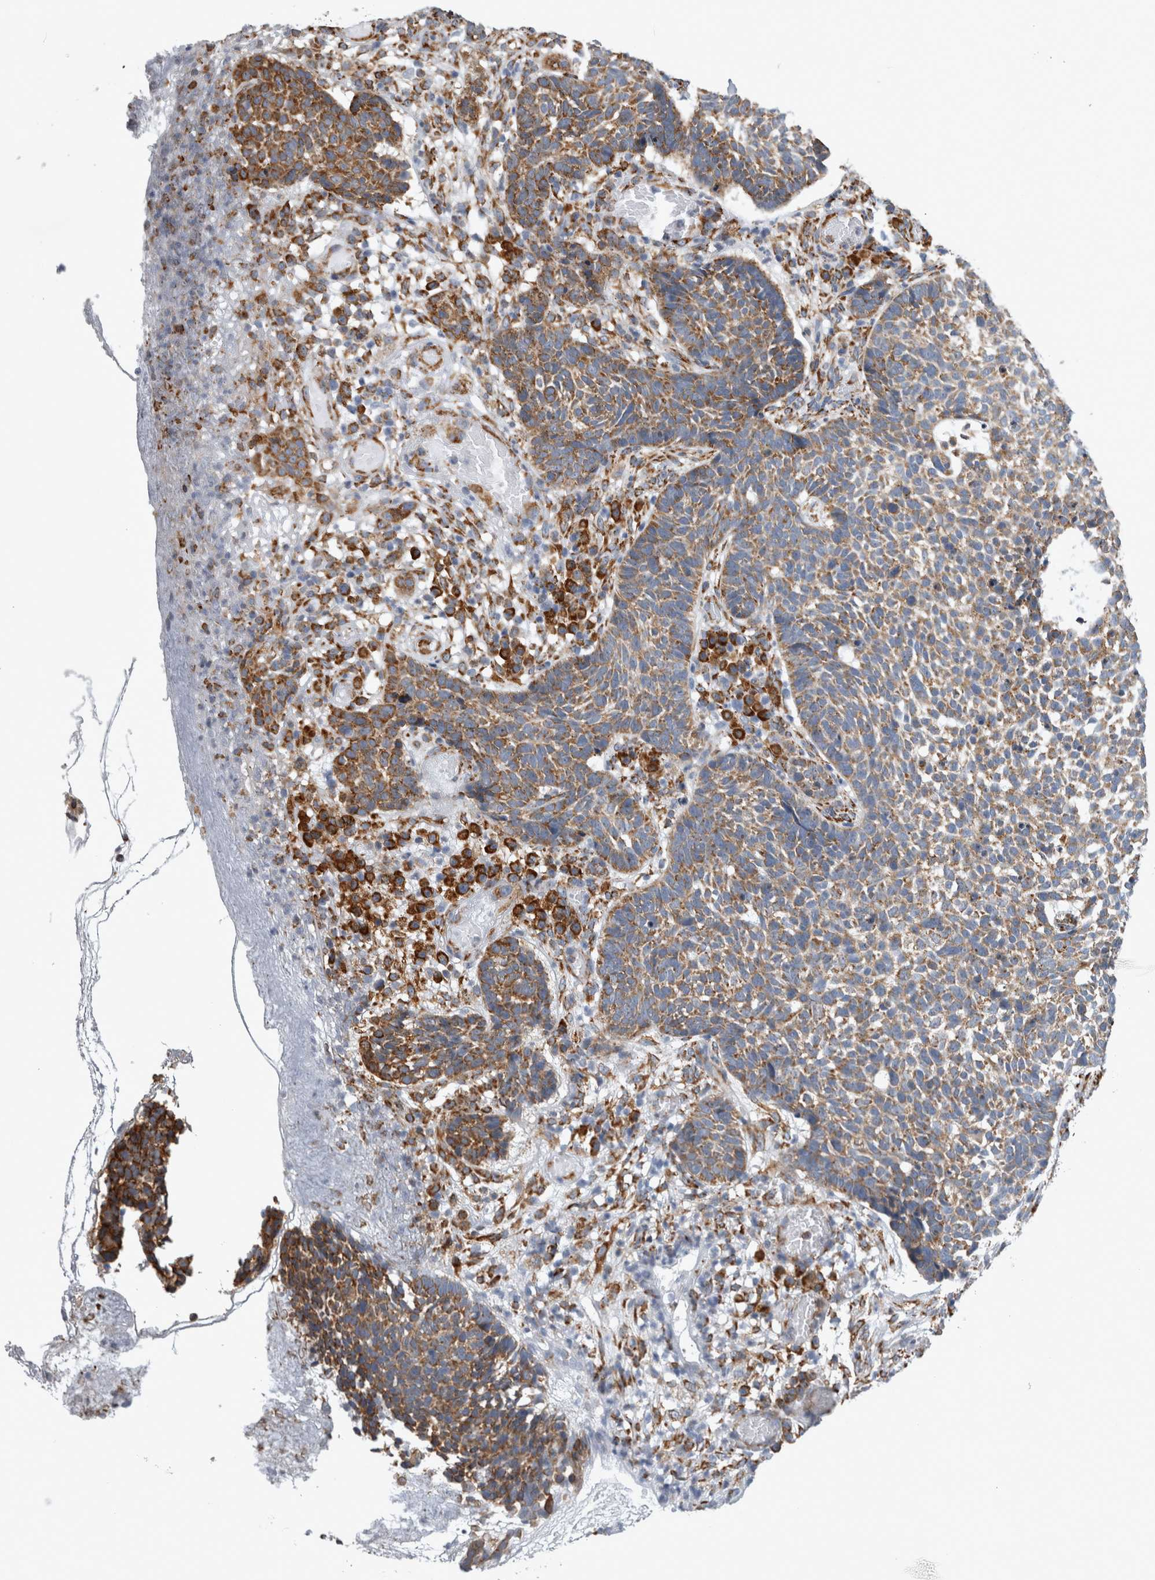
{"staining": {"intensity": "moderate", "quantity": ">75%", "location": "cytoplasmic/membranous"}, "tissue": "skin cancer", "cell_type": "Tumor cells", "image_type": "cancer", "snomed": [{"axis": "morphology", "description": "Basal cell carcinoma"}, {"axis": "topography", "description": "Skin"}], "caption": "There is medium levels of moderate cytoplasmic/membranous staining in tumor cells of basal cell carcinoma (skin), as demonstrated by immunohistochemical staining (brown color).", "gene": "FHIP2B", "patient": {"sex": "male", "age": 85}}